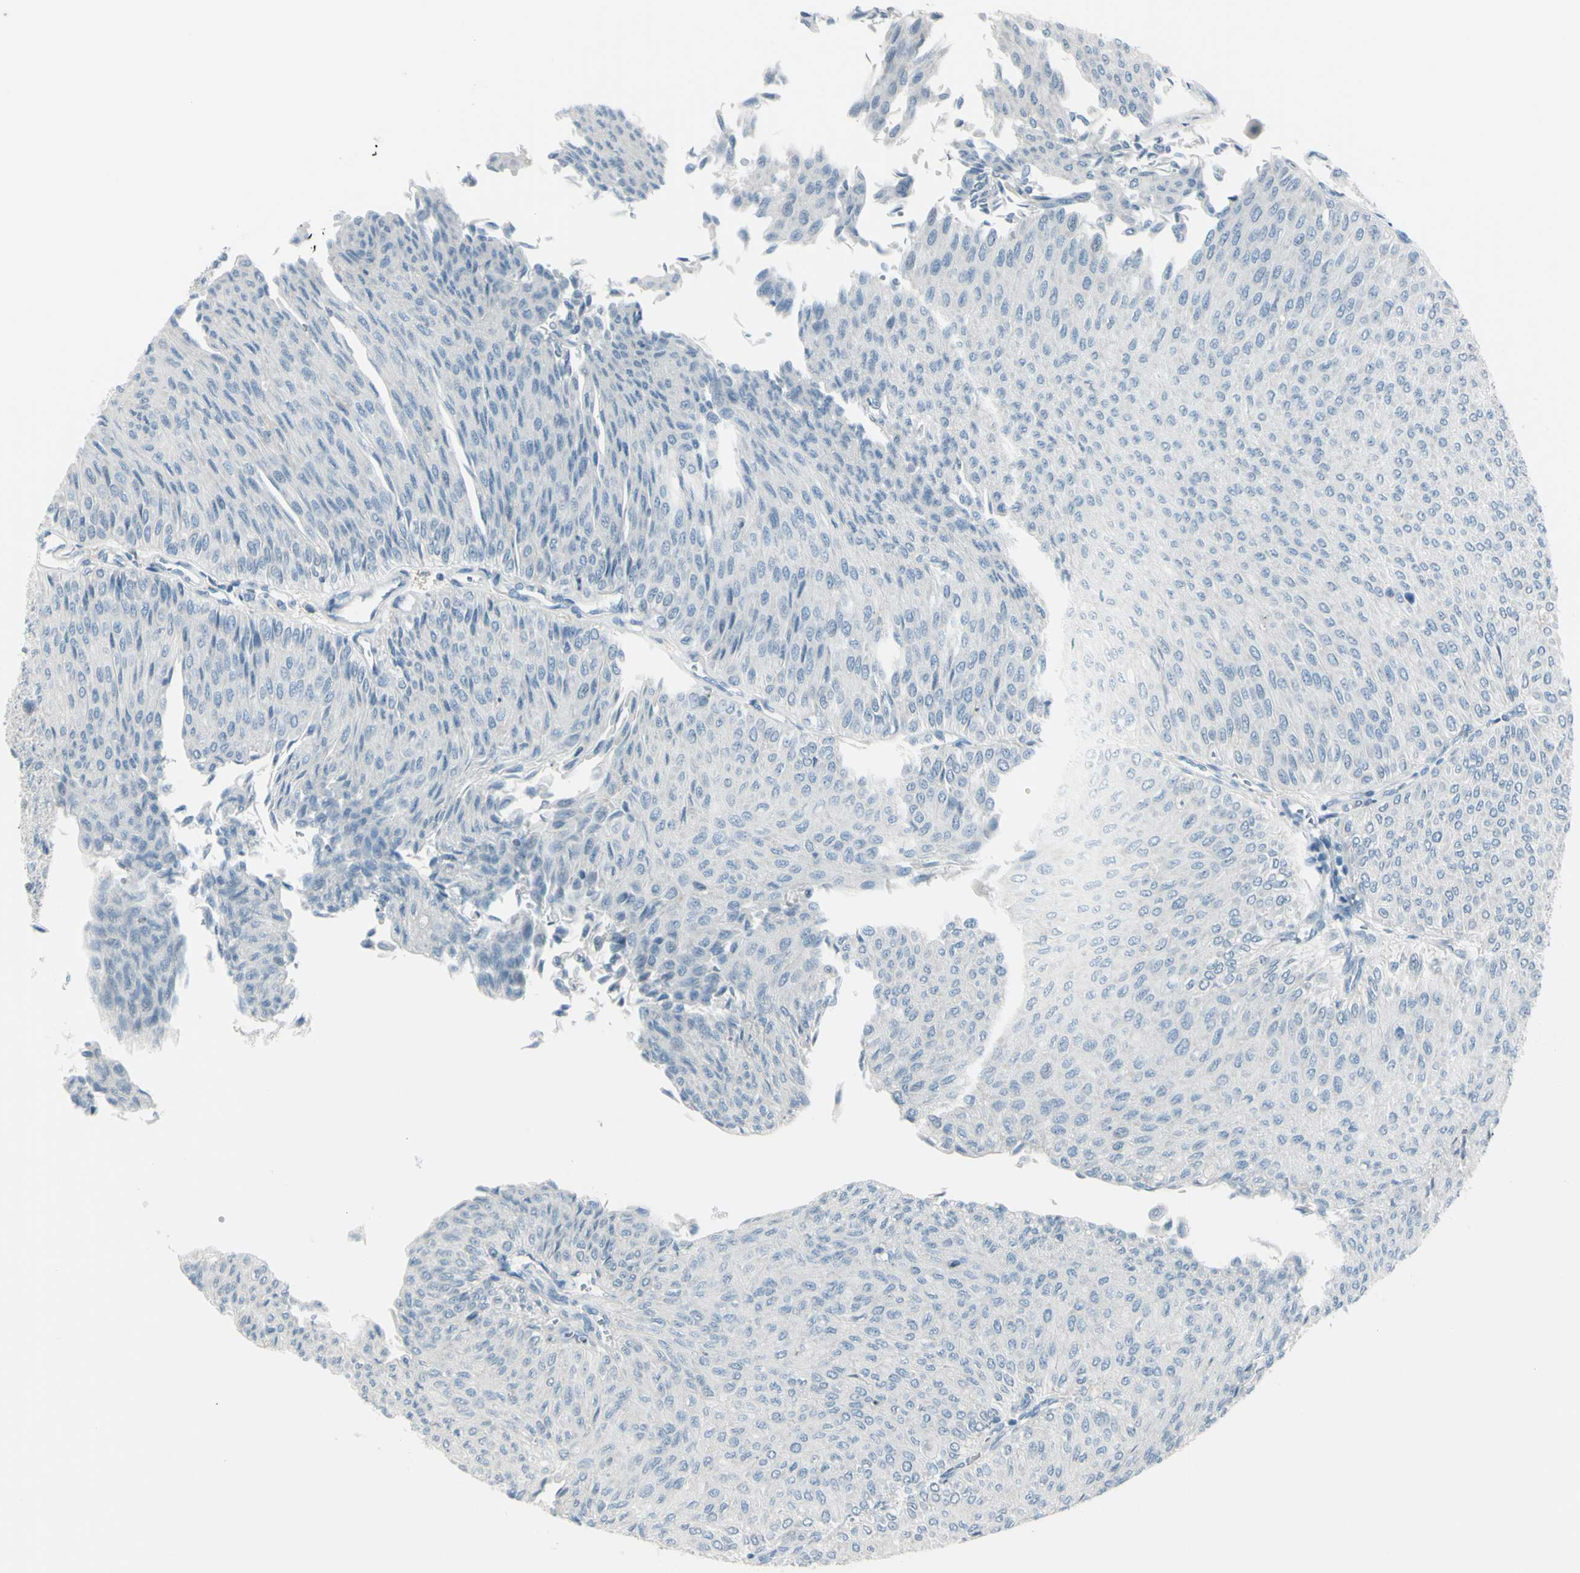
{"staining": {"intensity": "negative", "quantity": "none", "location": "none"}, "tissue": "urothelial cancer", "cell_type": "Tumor cells", "image_type": "cancer", "snomed": [{"axis": "morphology", "description": "Urothelial carcinoma, Low grade"}, {"axis": "topography", "description": "Urinary bladder"}], "caption": "A high-resolution histopathology image shows IHC staining of low-grade urothelial carcinoma, which demonstrates no significant staining in tumor cells.", "gene": "GPR34", "patient": {"sex": "male", "age": 78}}